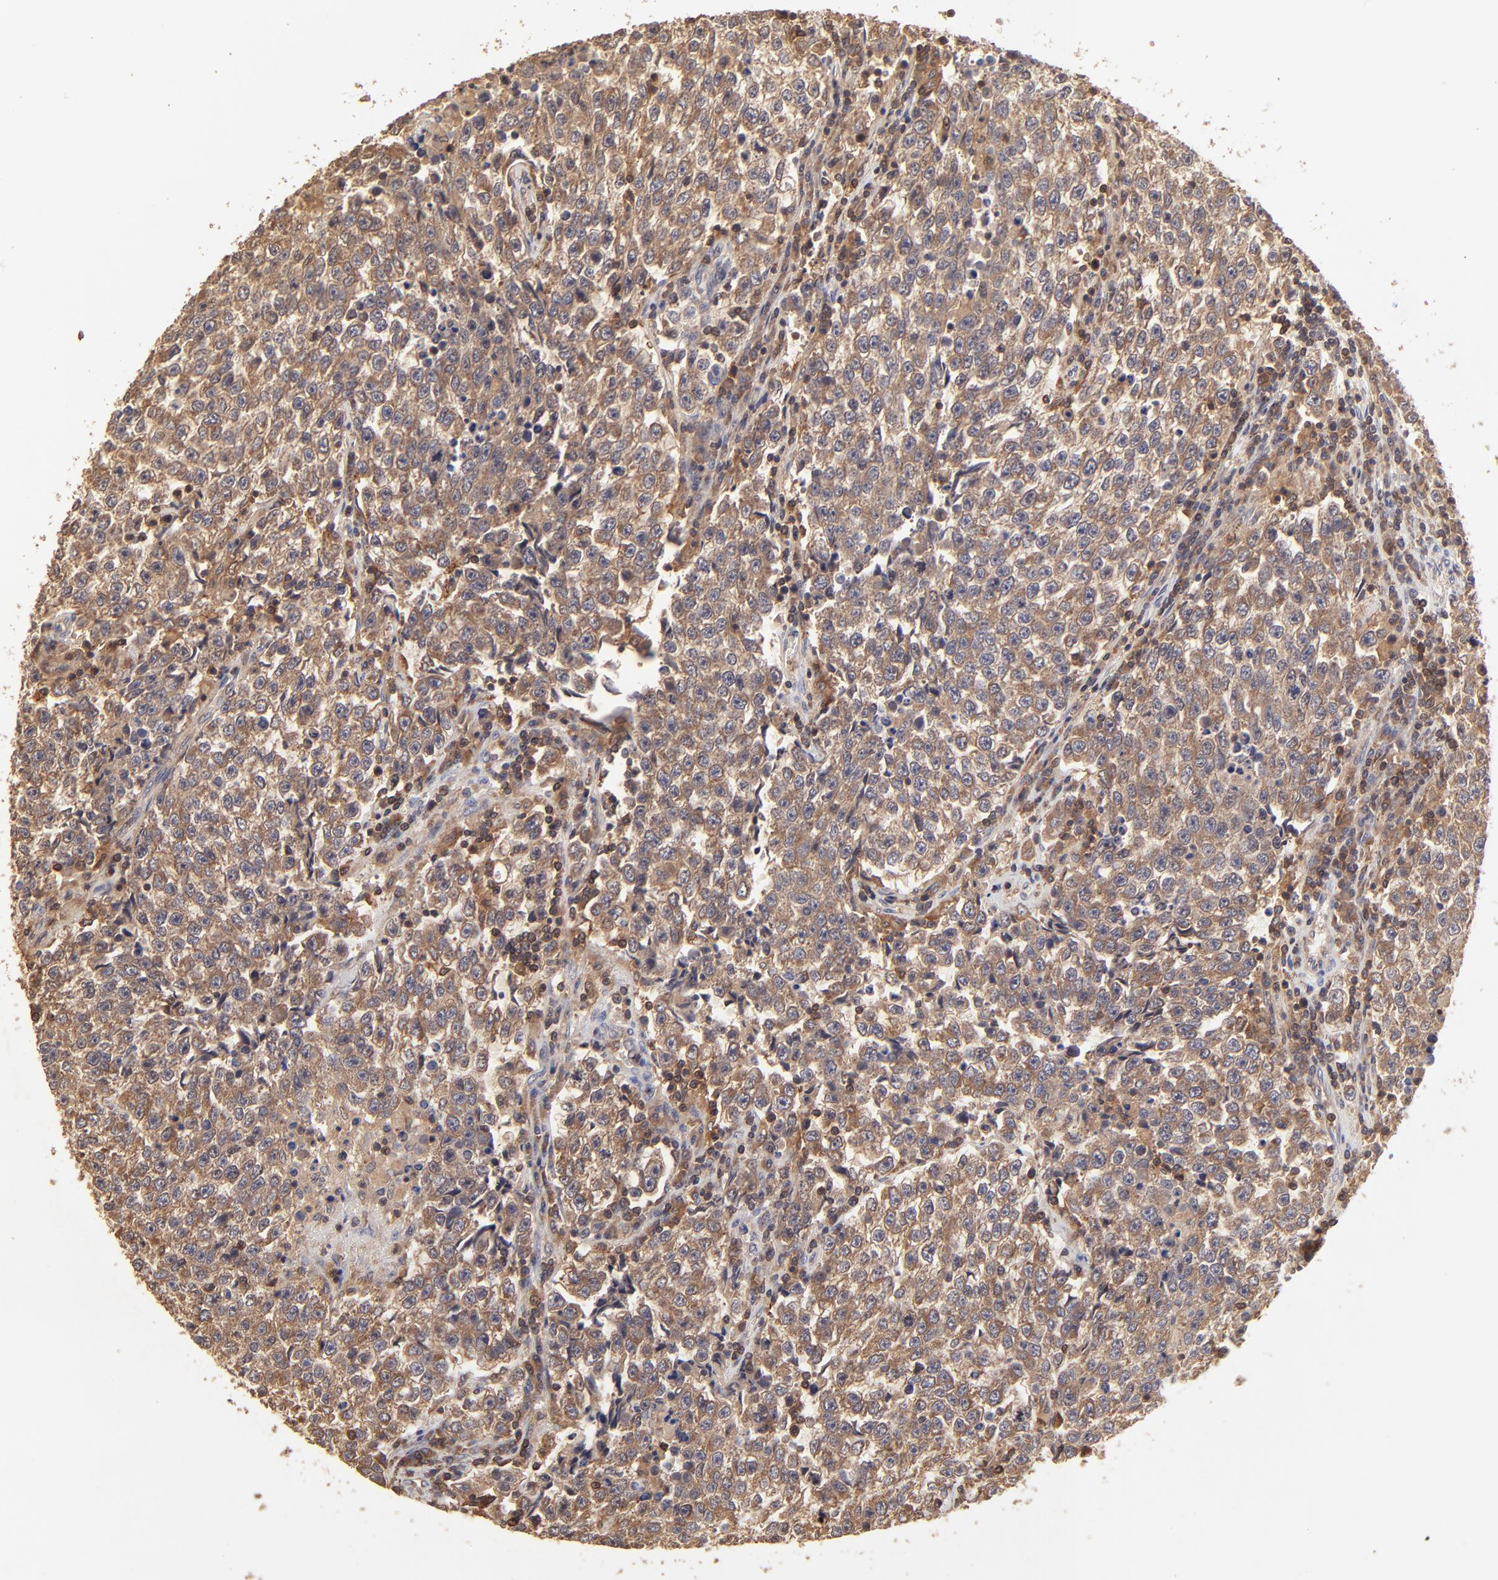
{"staining": {"intensity": "strong", "quantity": ">75%", "location": "cytoplasmic/membranous"}, "tissue": "testis cancer", "cell_type": "Tumor cells", "image_type": "cancer", "snomed": [{"axis": "morphology", "description": "Seminoma, NOS"}, {"axis": "topography", "description": "Testis"}], "caption": "Immunohistochemical staining of testis cancer reveals high levels of strong cytoplasmic/membranous expression in approximately >75% of tumor cells.", "gene": "STON2", "patient": {"sex": "male", "age": 36}}